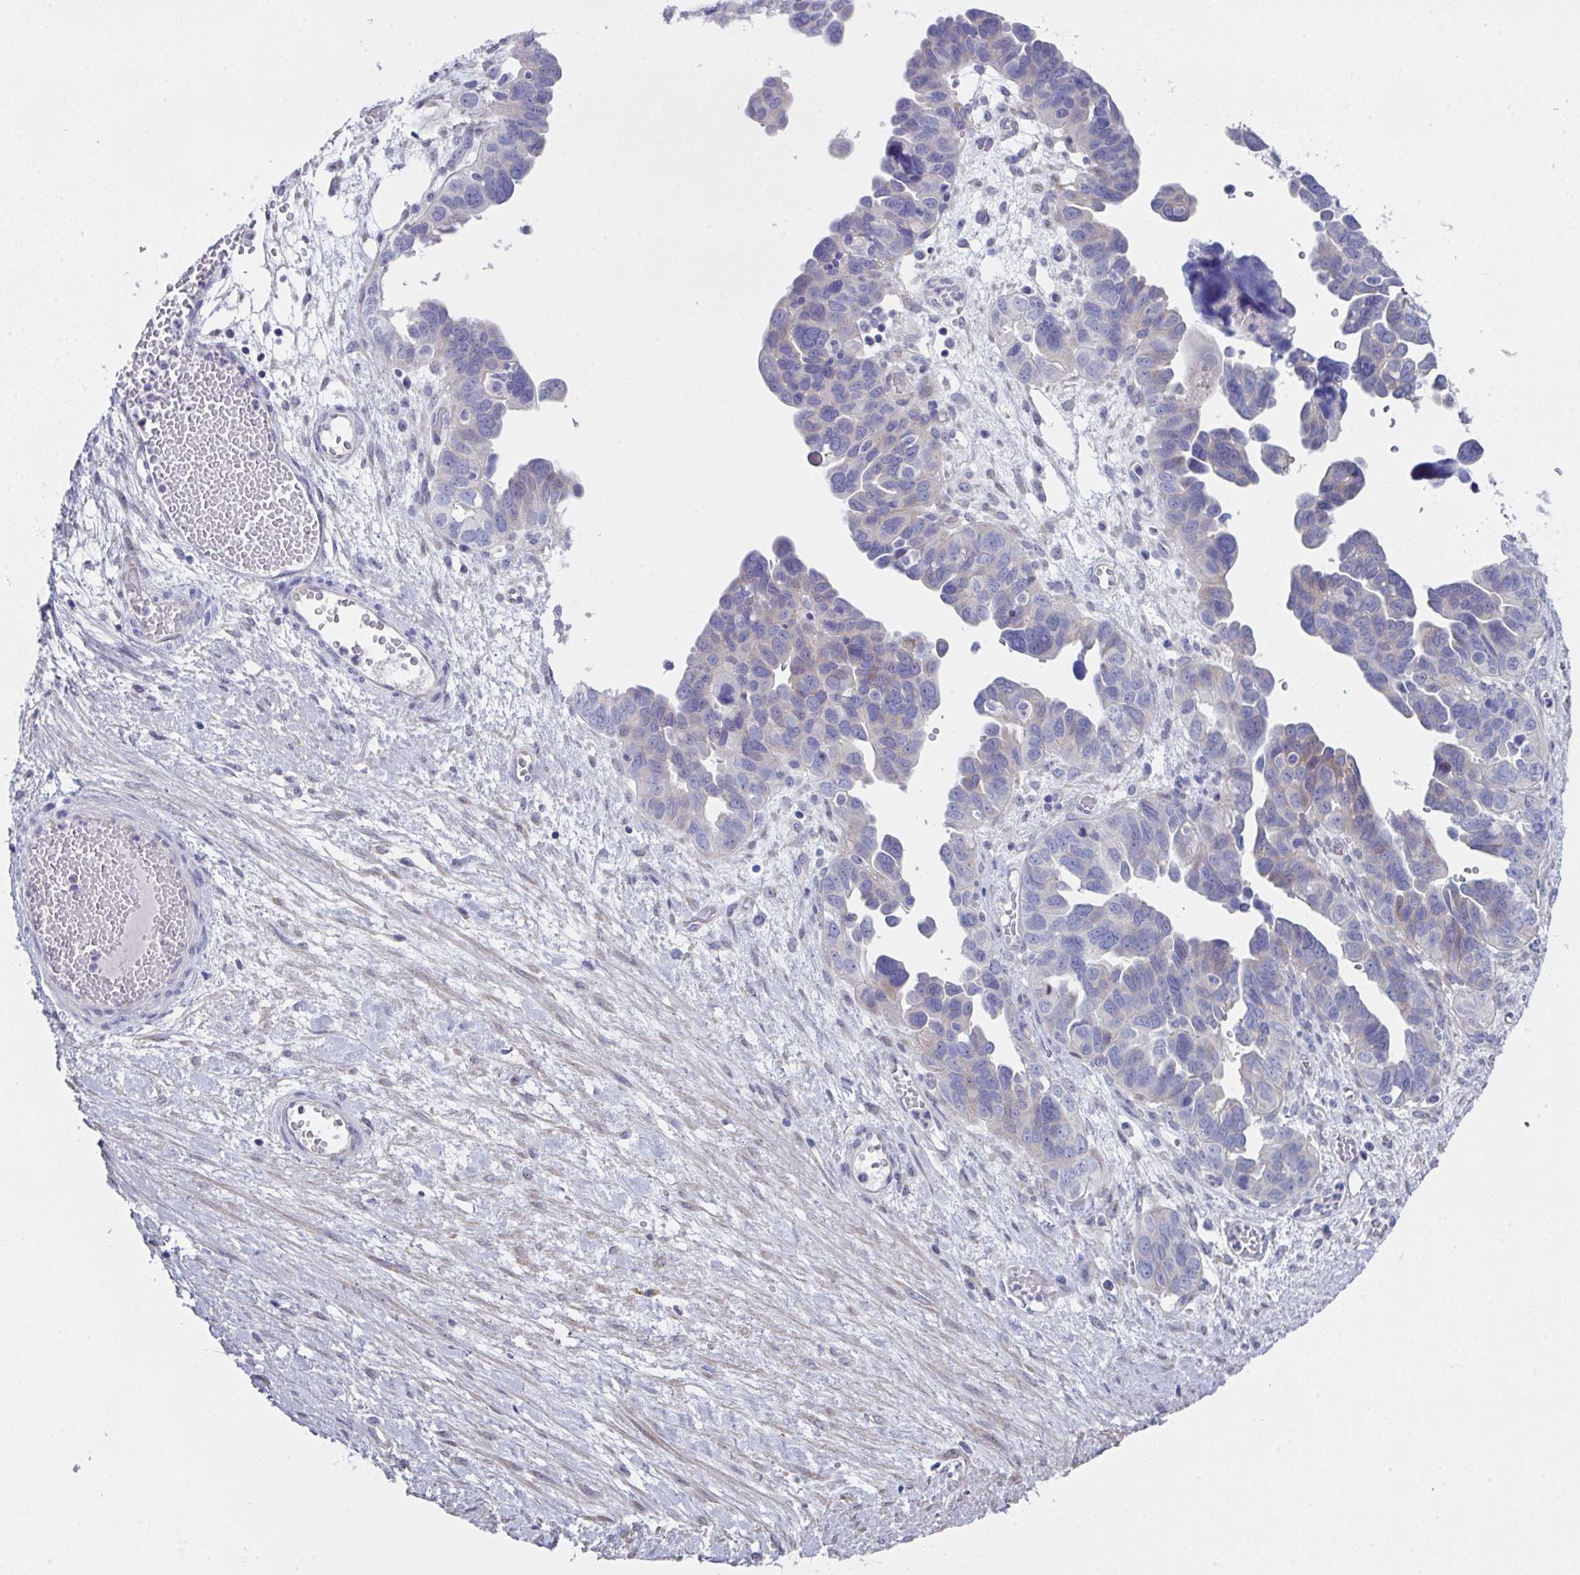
{"staining": {"intensity": "negative", "quantity": "none", "location": "none"}, "tissue": "ovarian cancer", "cell_type": "Tumor cells", "image_type": "cancer", "snomed": [{"axis": "morphology", "description": "Cystadenocarcinoma, serous, NOS"}, {"axis": "topography", "description": "Ovary"}], "caption": "Tumor cells are negative for protein expression in human ovarian serous cystadenocarcinoma. The staining is performed using DAB brown chromogen with nuclei counter-stained in using hematoxylin.", "gene": "FBXO47", "patient": {"sex": "female", "age": 64}}